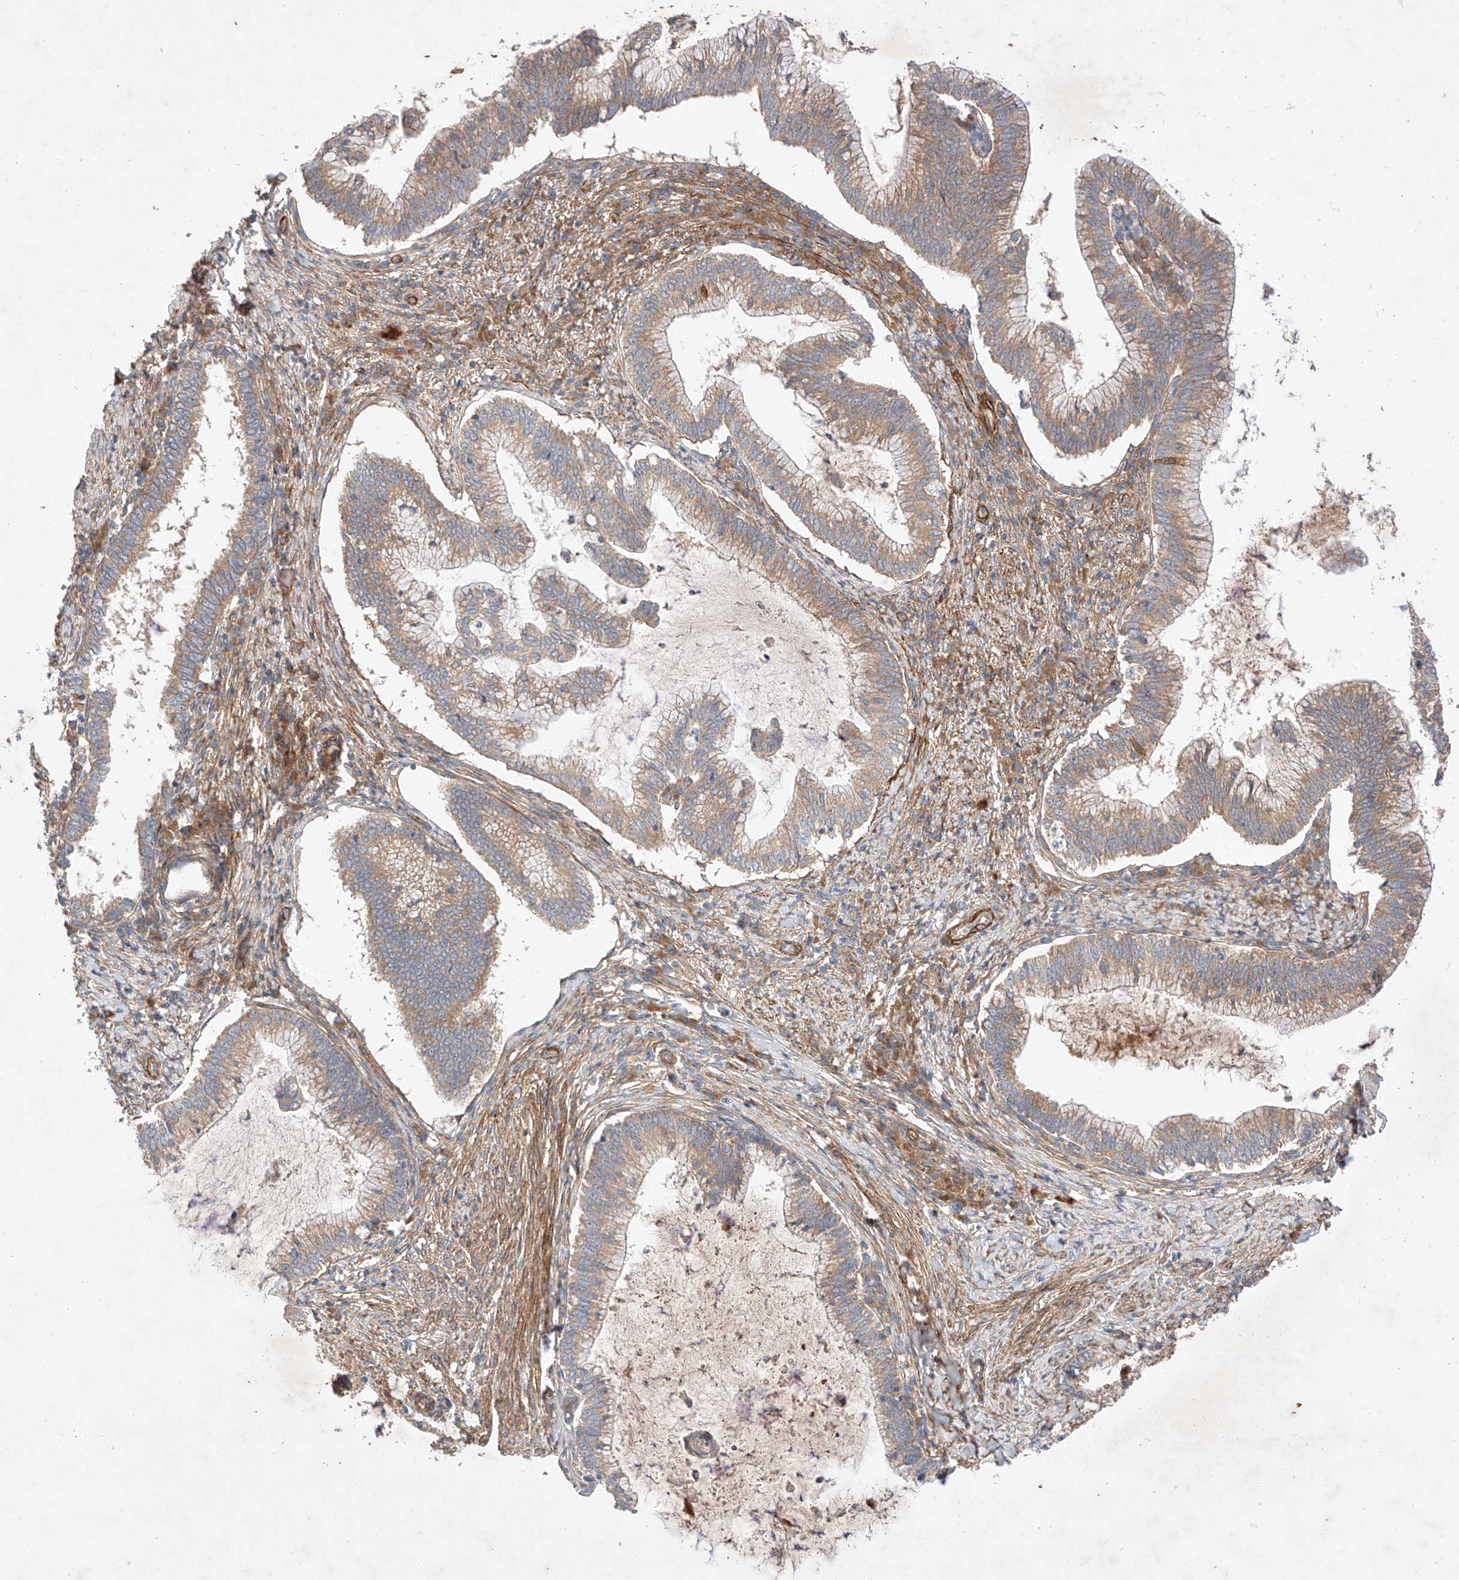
{"staining": {"intensity": "moderate", "quantity": ">75%", "location": "cytoplasmic/membranous"}, "tissue": "cervical cancer", "cell_type": "Tumor cells", "image_type": "cancer", "snomed": [{"axis": "morphology", "description": "Adenocarcinoma, NOS"}, {"axis": "topography", "description": "Cervix"}], "caption": "This is a histology image of immunohistochemistry staining of cervical adenocarcinoma, which shows moderate expression in the cytoplasmic/membranous of tumor cells.", "gene": "RAB23", "patient": {"sex": "female", "age": 36}}